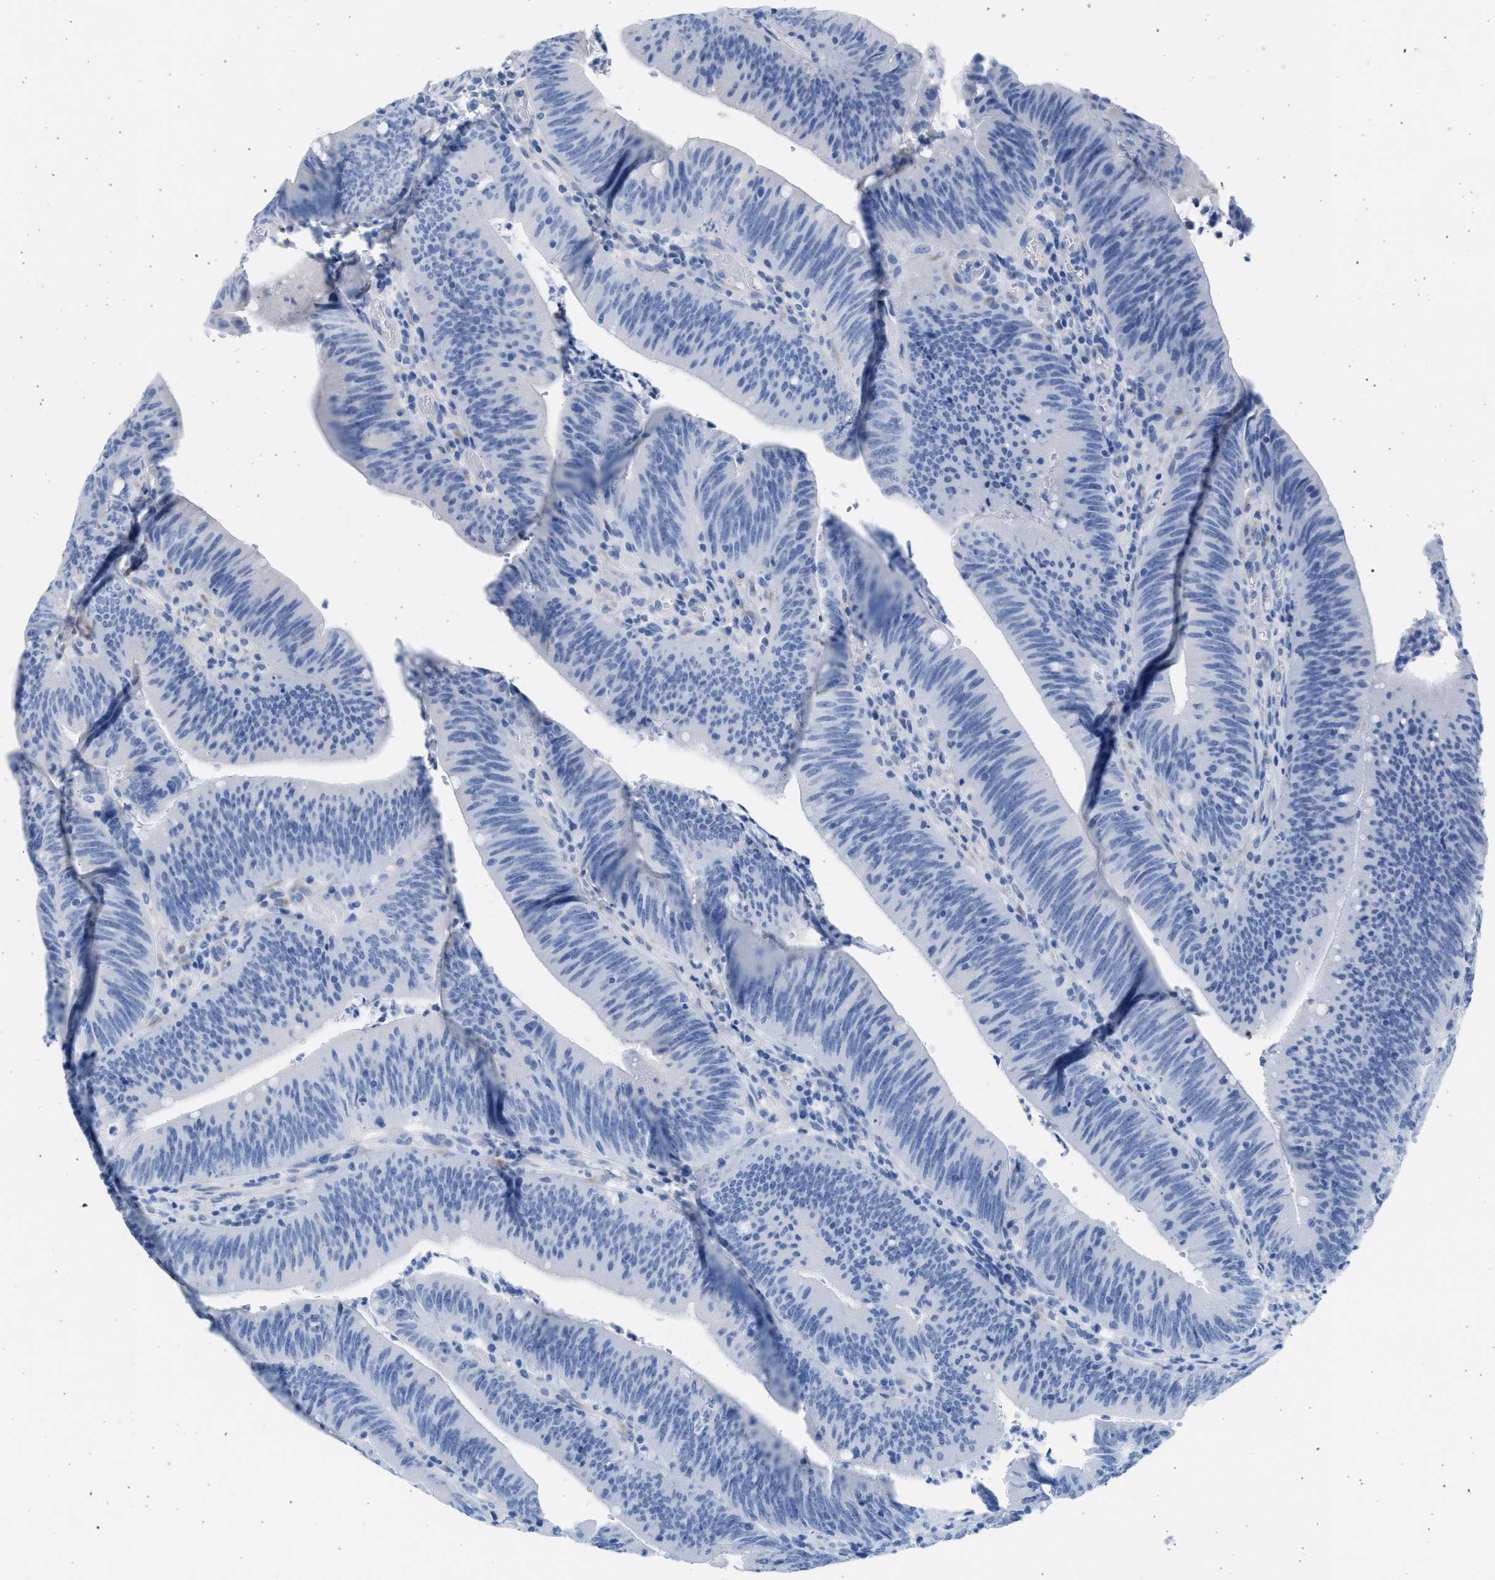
{"staining": {"intensity": "negative", "quantity": "none", "location": "none"}, "tissue": "colorectal cancer", "cell_type": "Tumor cells", "image_type": "cancer", "snomed": [{"axis": "morphology", "description": "Normal tissue, NOS"}, {"axis": "morphology", "description": "Adenocarcinoma, NOS"}, {"axis": "topography", "description": "Rectum"}], "caption": "There is no significant positivity in tumor cells of colorectal cancer.", "gene": "SPATA3", "patient": {"sex": "female", "age": 66}}